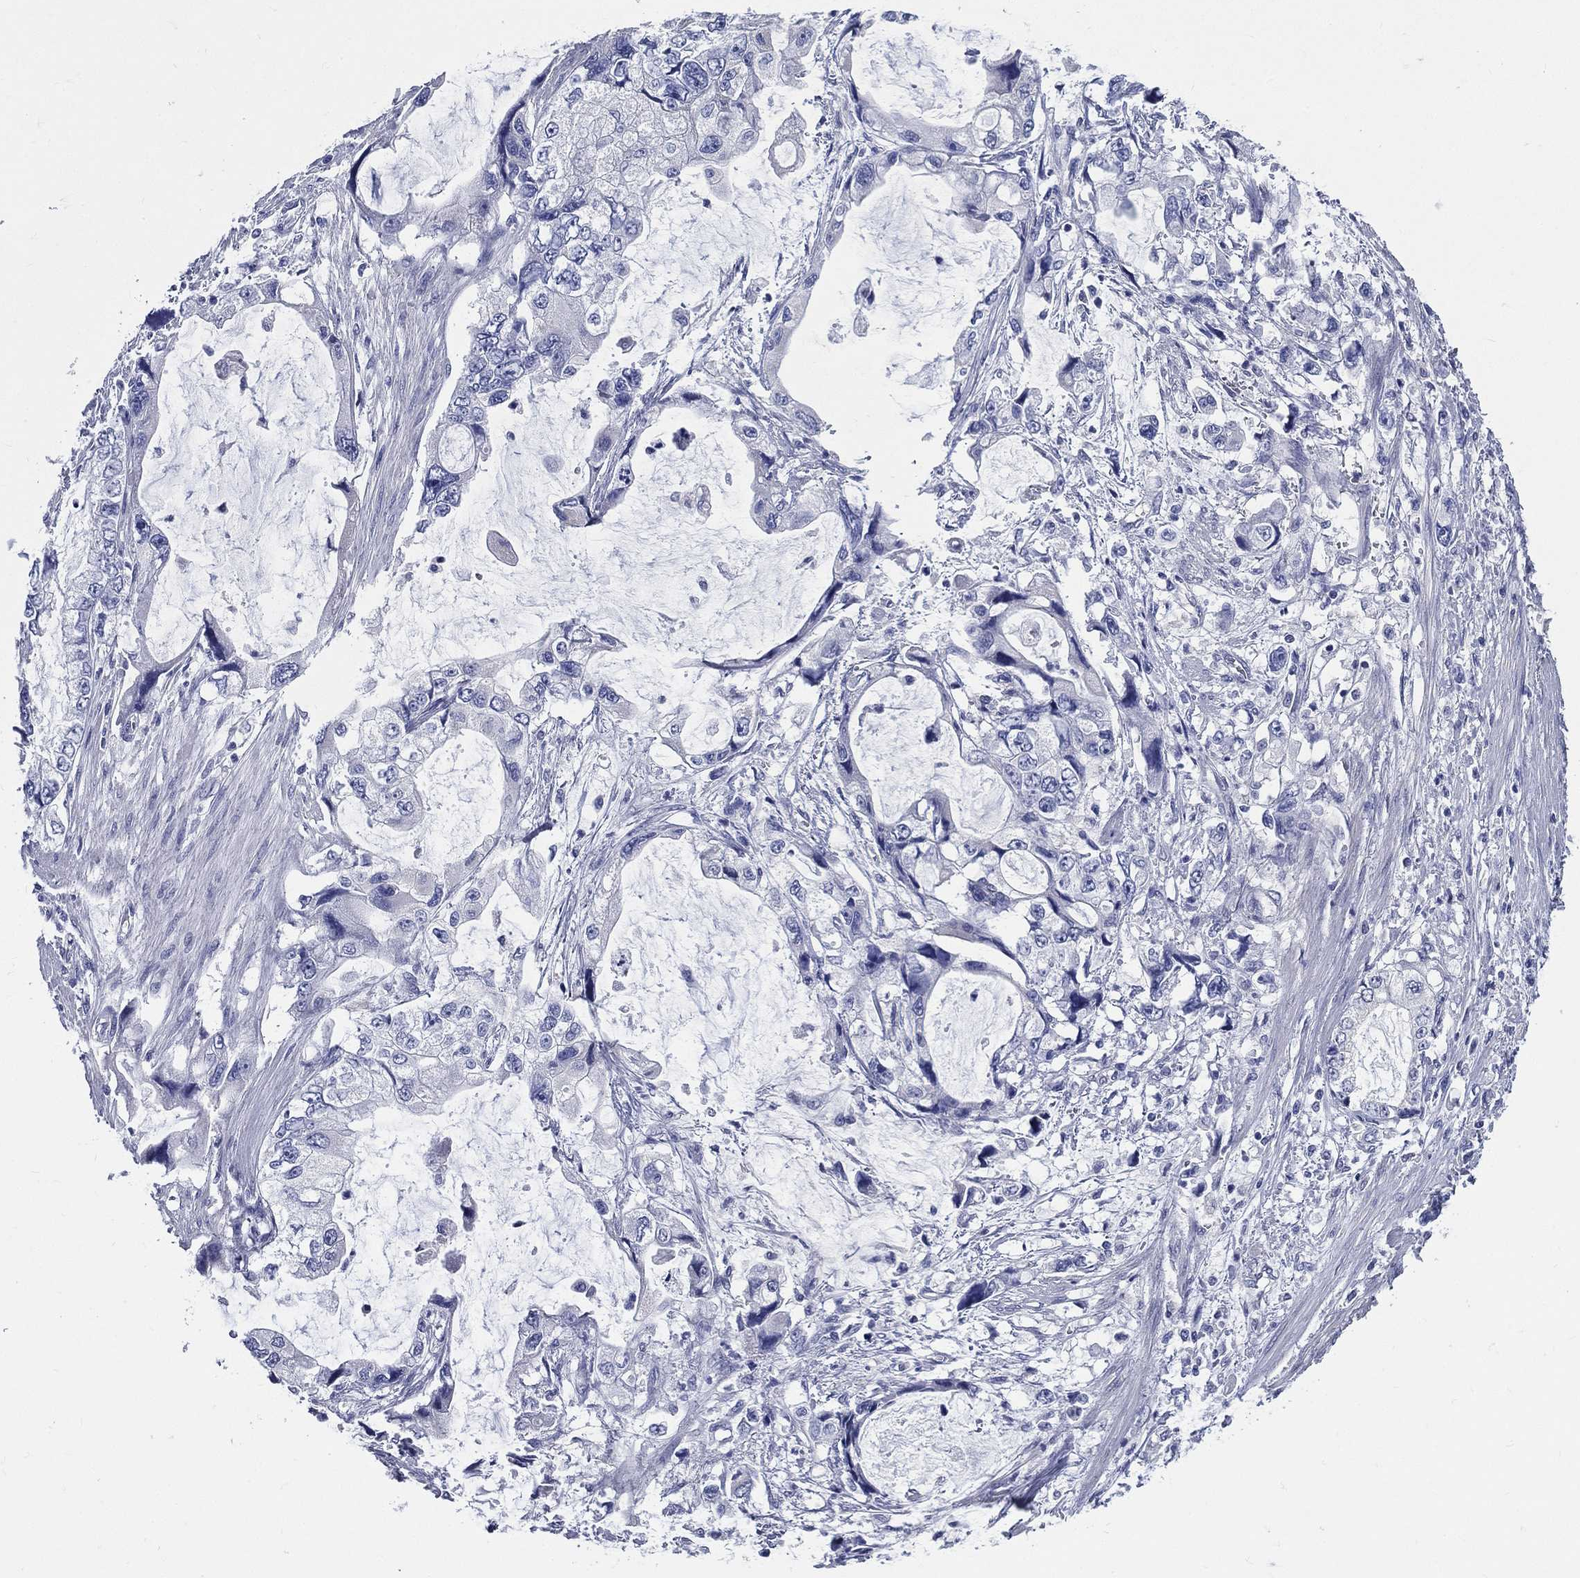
{"staining": {"intensity": "negative", "quantity": "none", "location": "none"}, "tissue": "stomach cancer", "cell_type": "Tumor cells", "image_type": "cancer", "snomed": [{"axis": "morphology", "description": "Adenocarcinoma, NOS"}, {"axis": "topography", "description": "Pancreas"}, {"axis": "topography", "description": "Stomach, upper"}, {"axis": "topography", "description": "Stomach"}], "caption": "Adenocarcinoma (stomach) was stained to show a protein in brown. There is no significant expression in tumor cells.", "gene": "DPYS", "patient": {"sex": "male", "age": 77}}